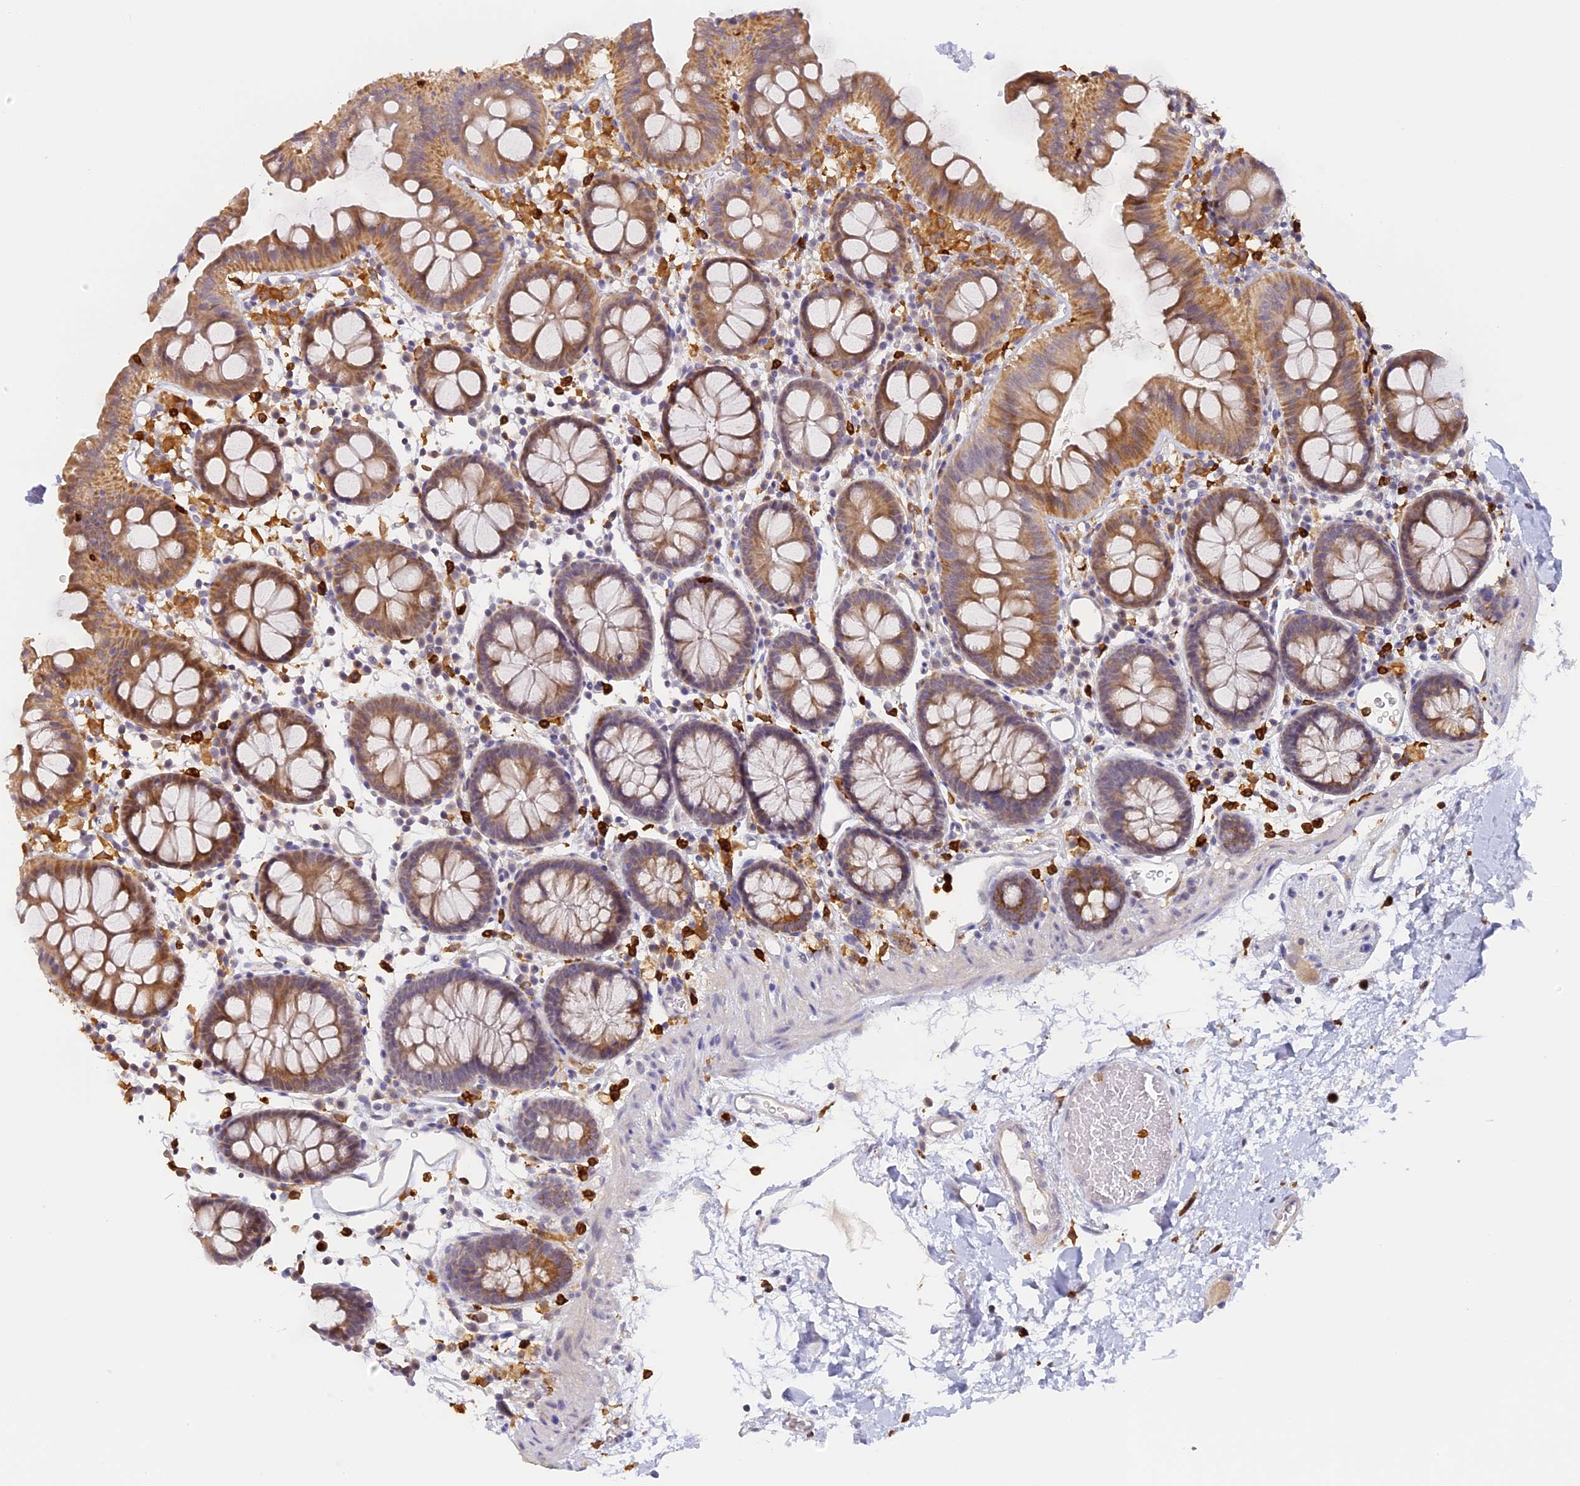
{"staining": {"intensity": "negative", "quantity": "none", "location": "none"}, "tissue": "colon", "cell_type": "Endothelial cells", "image_type": "normal", "snomed": [{"axis": "morphology", "description": "Normal tissue, NOS"}, {"axis": "topography", "description": "Colon"}], "caption": "Colon was stained to show a protein in brown. There is no significant expression in endothelial cells.", "gene": "NCF4", "patient": {"sex": "male", "age": 75}}